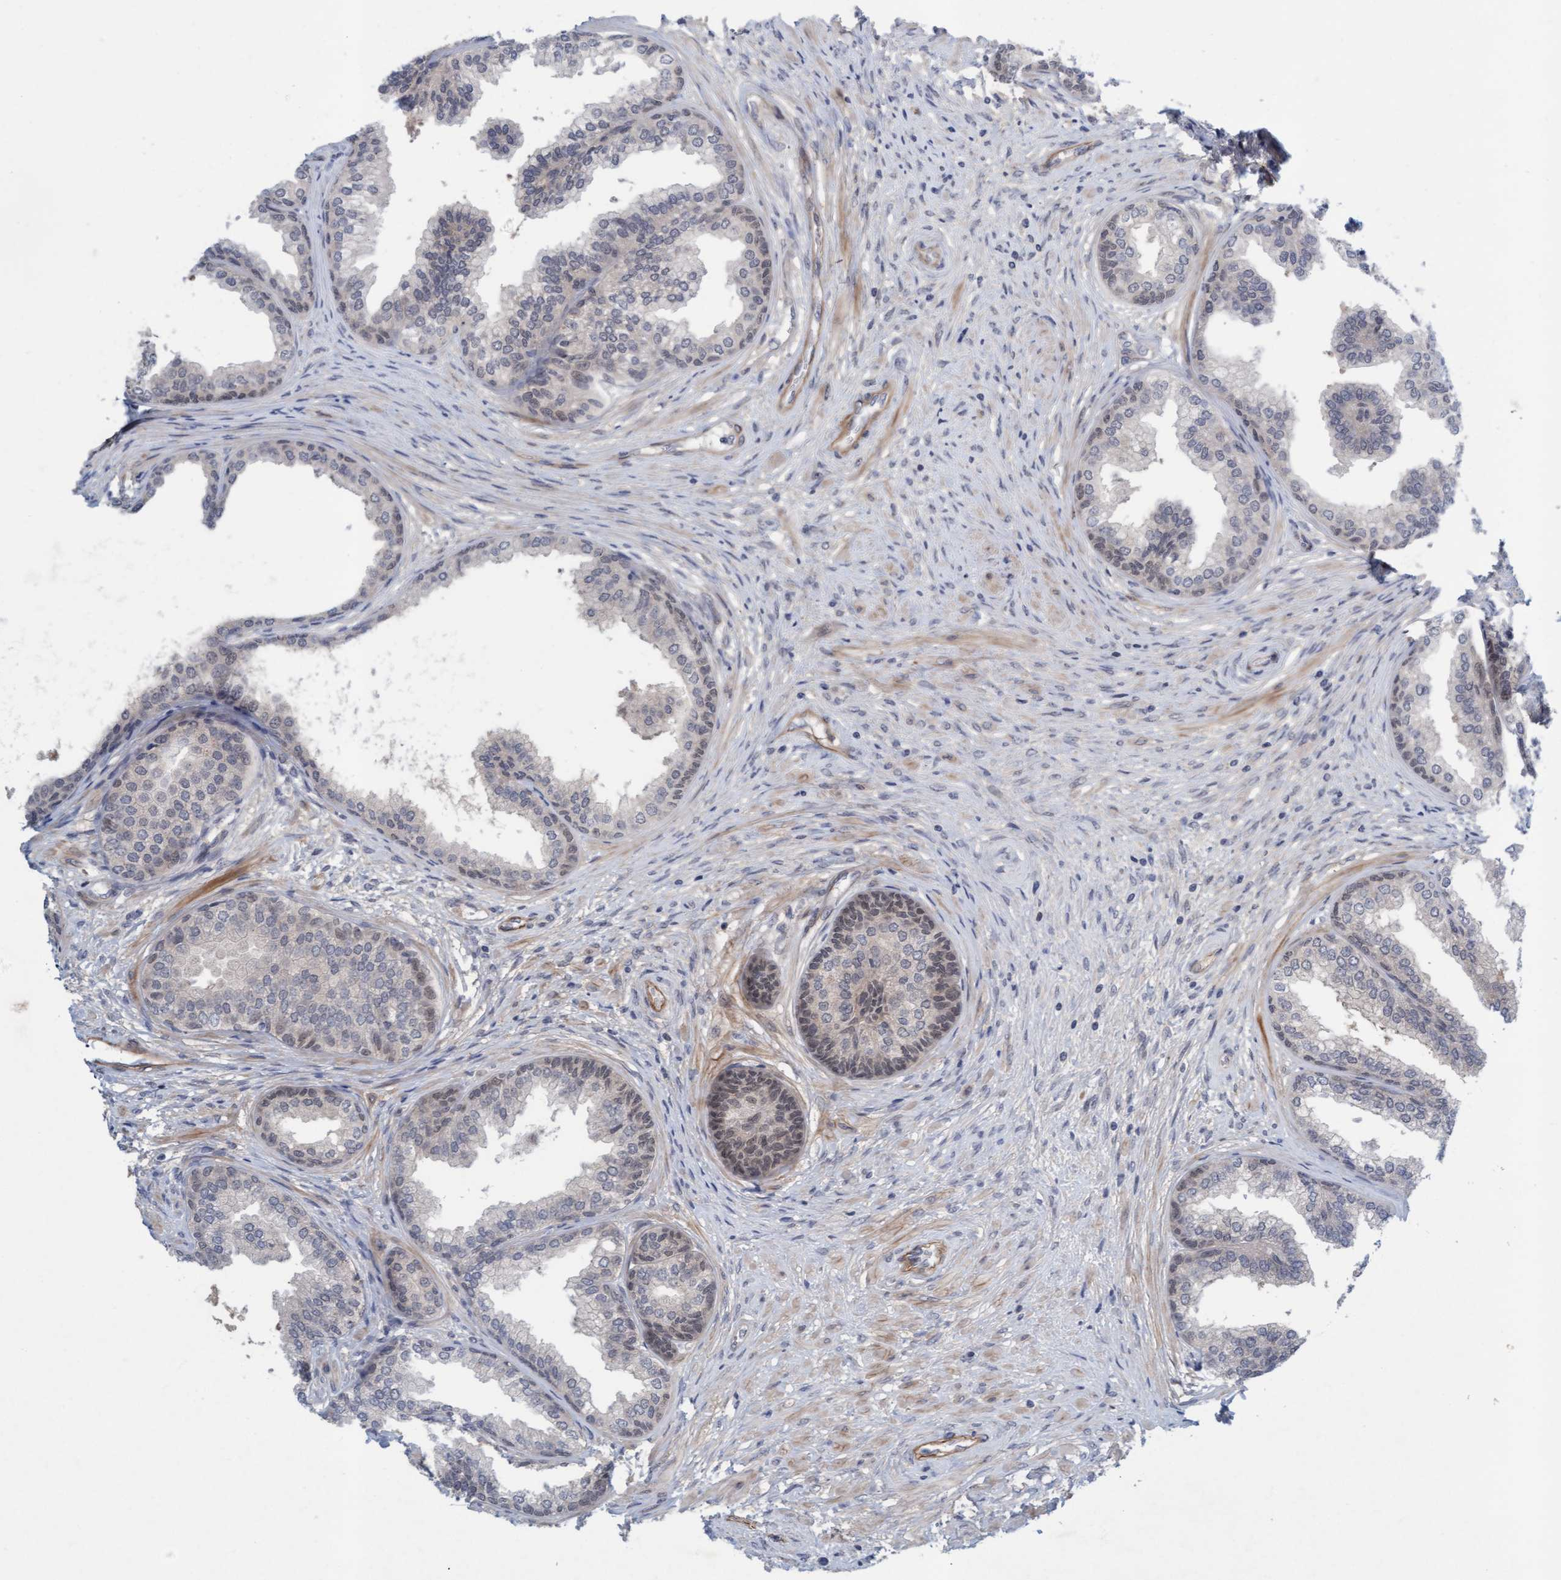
{"staining": {"intensity": "weak", "quantity": "<25%", "location": "cytoplasmic/membranous"}, "tissue": "prostate", "cell_type": "Glandular cells", "image_type": "normal", "snomed": [{"axis": "morphology", "description": "Normal tissue, NOS"}, {"axis": "topography", "description": "Prostate"}], "caption": "Human prostate stained for a protein using immunohistochemistry reveals no positivity in glandular cells.", "gene": "TSTD2", "patient": {"sex": "male", "age": 76}}